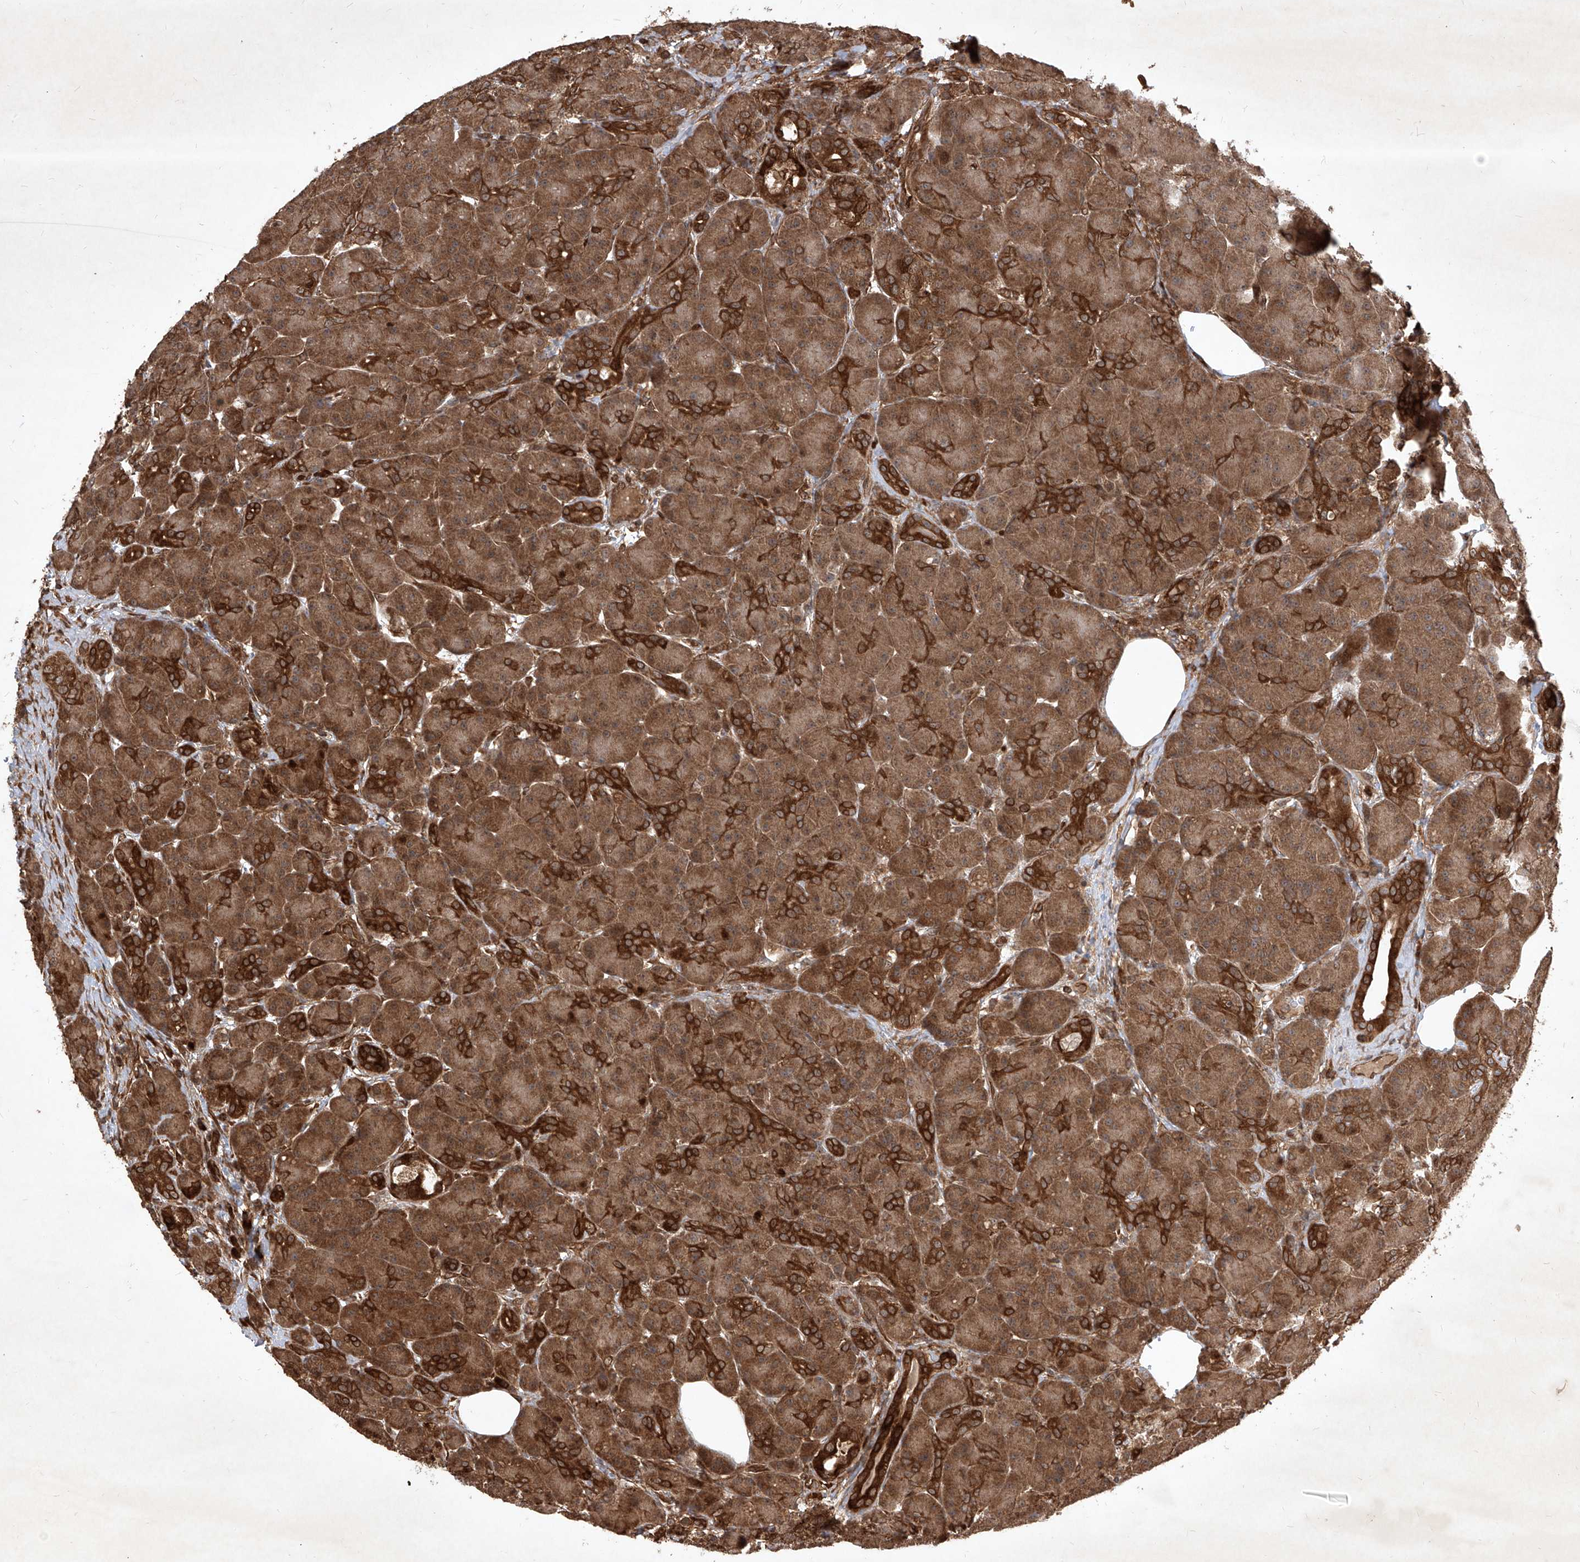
{"staining": {"intensity": "strong", "quantity": ">75%", "location": "cytoplasmic/membranous"}, "tissue": "pancreas", "cell_type": "Exocrine glandular cells", "image_type": "normal", "snomed": [{"axis": "morphology", "description": "Normal tissue, NOS"}, {"axis": "topography", "description": "Pancreas"}], "caption": "The histopathology image demonstrates a brown stain indicating the presence of a protein in the cytoplasmic/membranous of exocrine glandular cells in pancreas.", "gene": "MAGED2", "patient": {"sex": "male", "age": 63}}